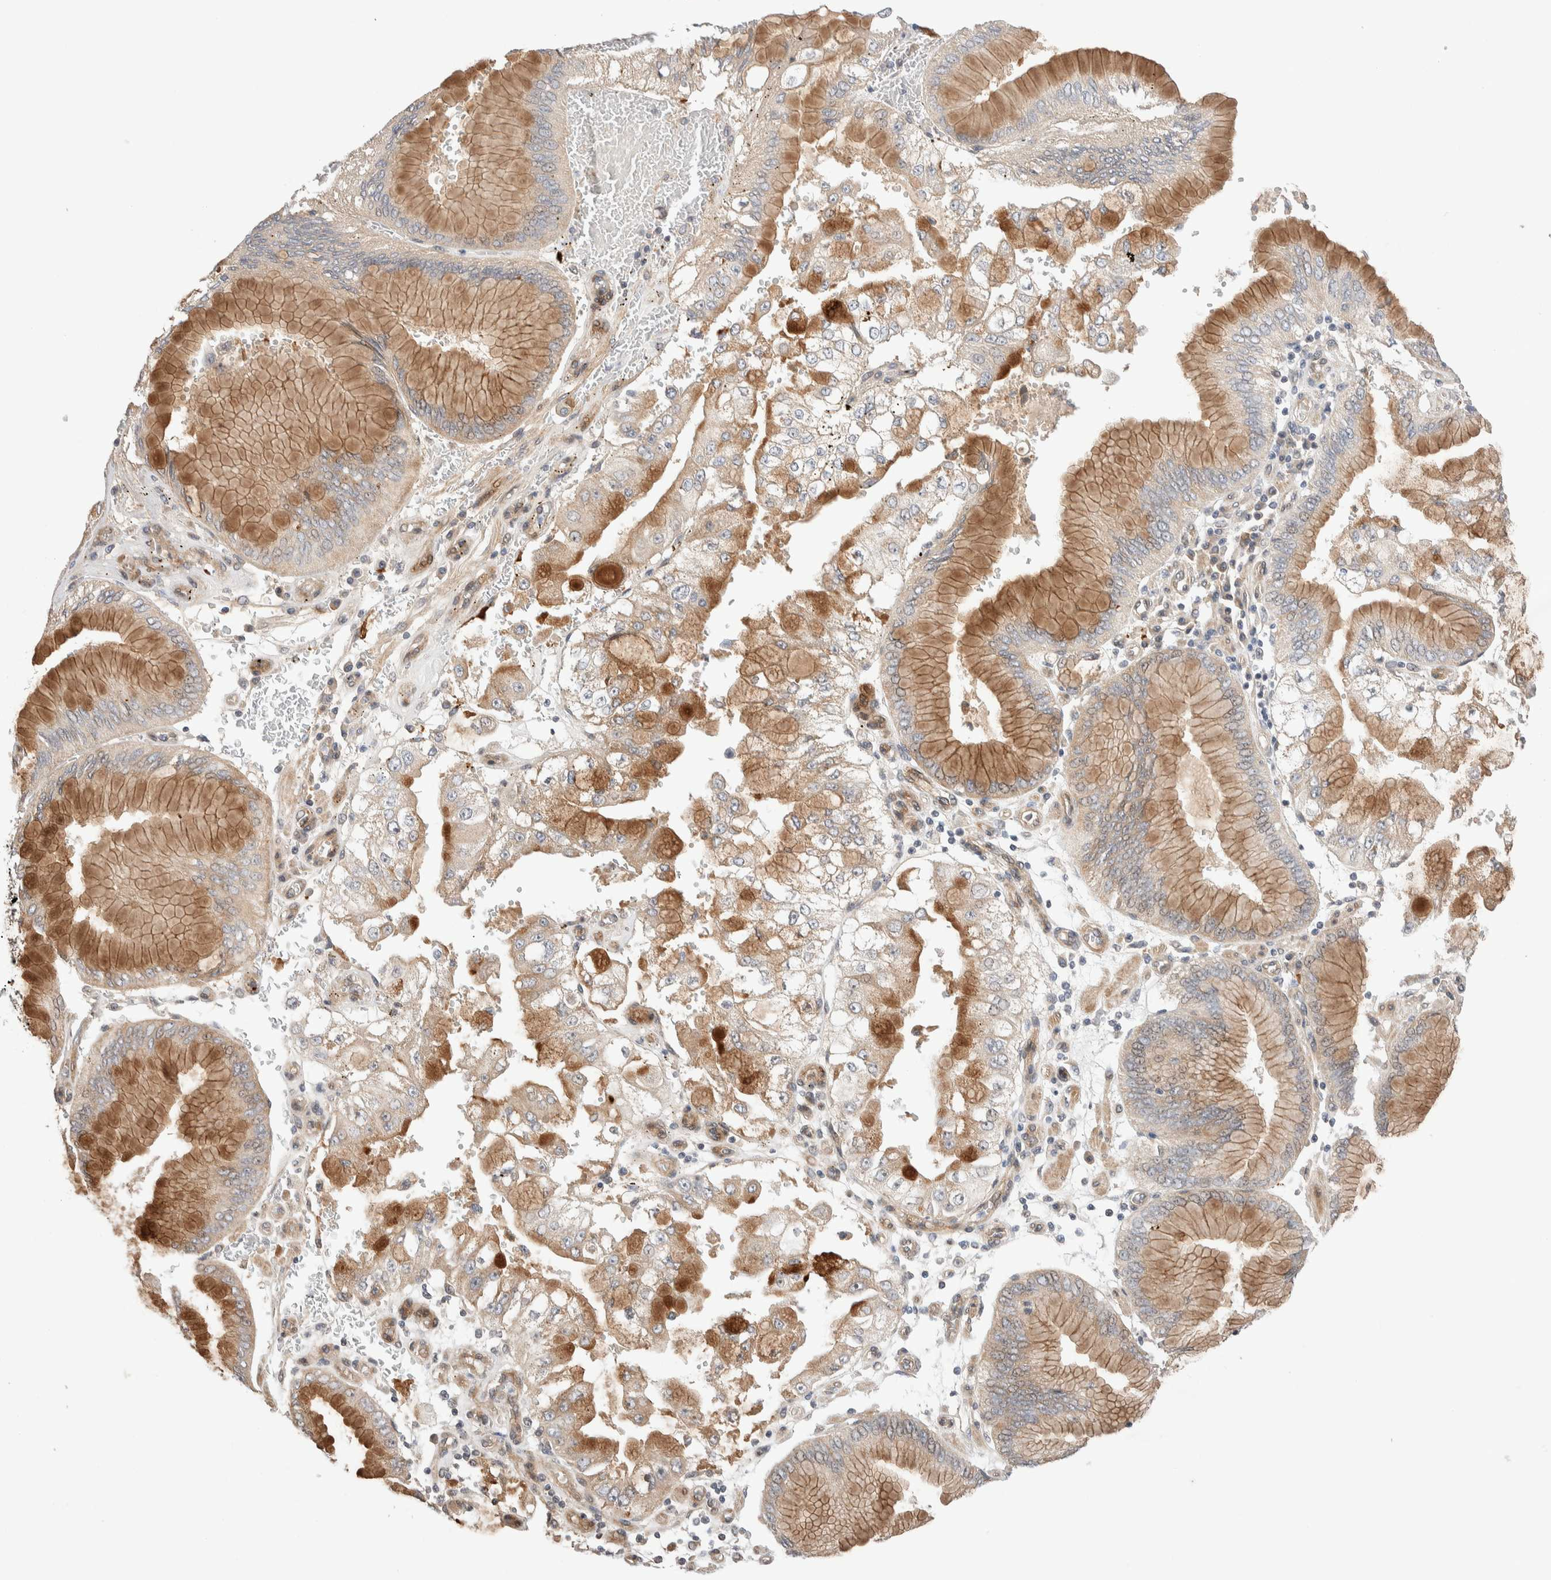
{"staining": {"intensity": "moderate", "quantity": ">75%", "location": "cytoplasmic/membranous"}, "tissue": "stomach cancer", "cell_type": "Tumor cells", "image_type": "cancer", "snomed": [{"axis": "morphology", "description": "Adenocarcinoma, NOS"}, {"axis": "topography", "description": "Stomach"}], "caption": "Stomach cancer (adenocarcinoma) tissue shows moderate cytoplasmic/membranous positivity in approximately >75% of tumor cells, visualized by immunohistochemistry.", "gene": "PRDM15", "patient": {"sex": "male", "age": 76}}